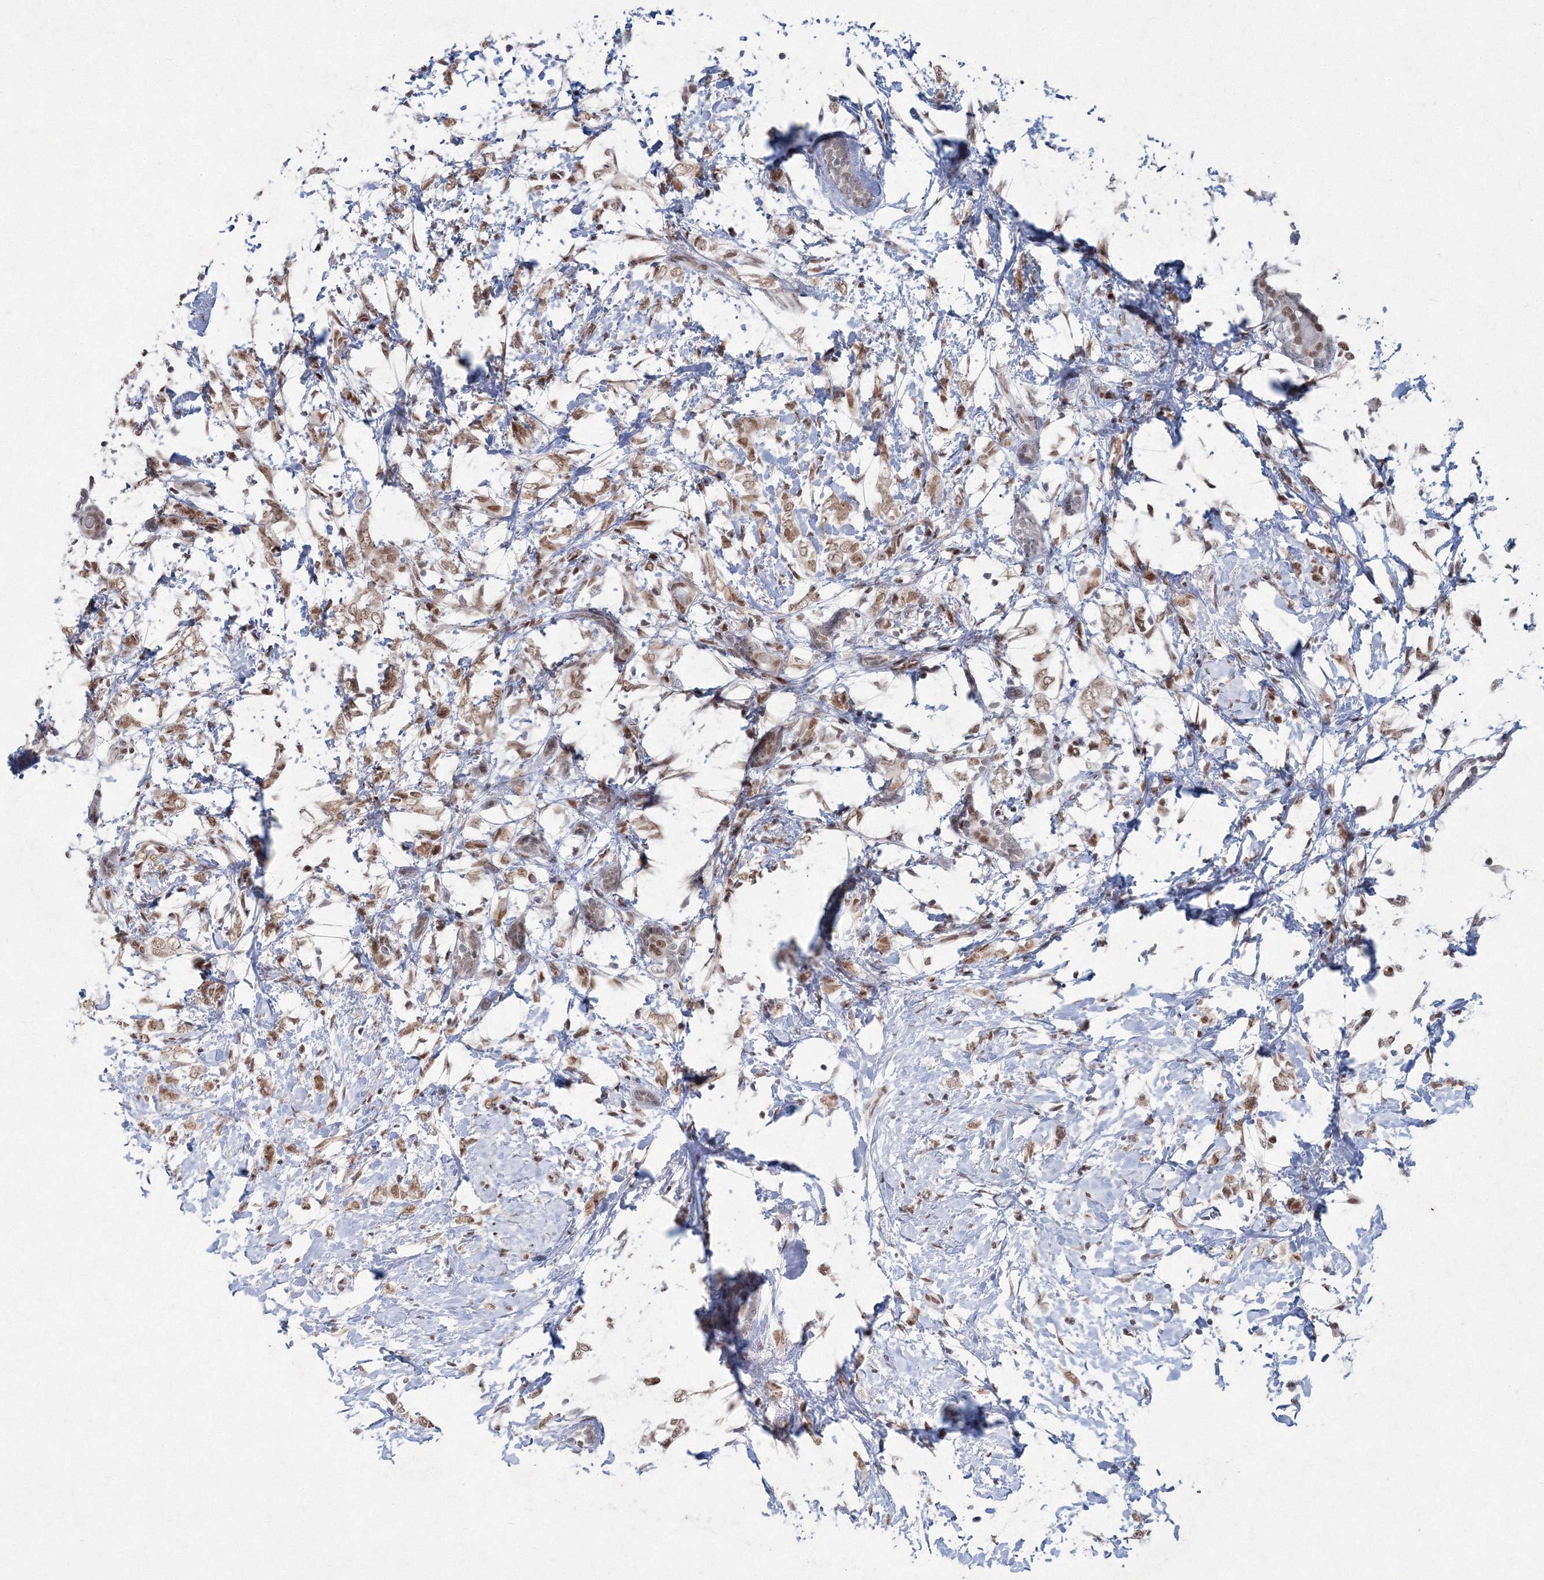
{"staining": {"intensity": "moderate", "quantity": ">75%", "location": "nuclear"}, "tissue": "breast cancer", "cell_type": "Tumor cells", "image_type": "cancer", "snomed": [{"axis": "morphology", "description": "Normal tissue, NOS"}, {"axis": "morphology", "description": "Lobular carcinoma"}, {"axis": "topography", "description": "Breast"}], "caption": "Protein staining demonstrates moderate nuclear positivity in about >75% of tumor cells in breast cancer (lobular carcinoma).", "gene": "C3orf33", "patient": {"sex": "female", "age": 47}}